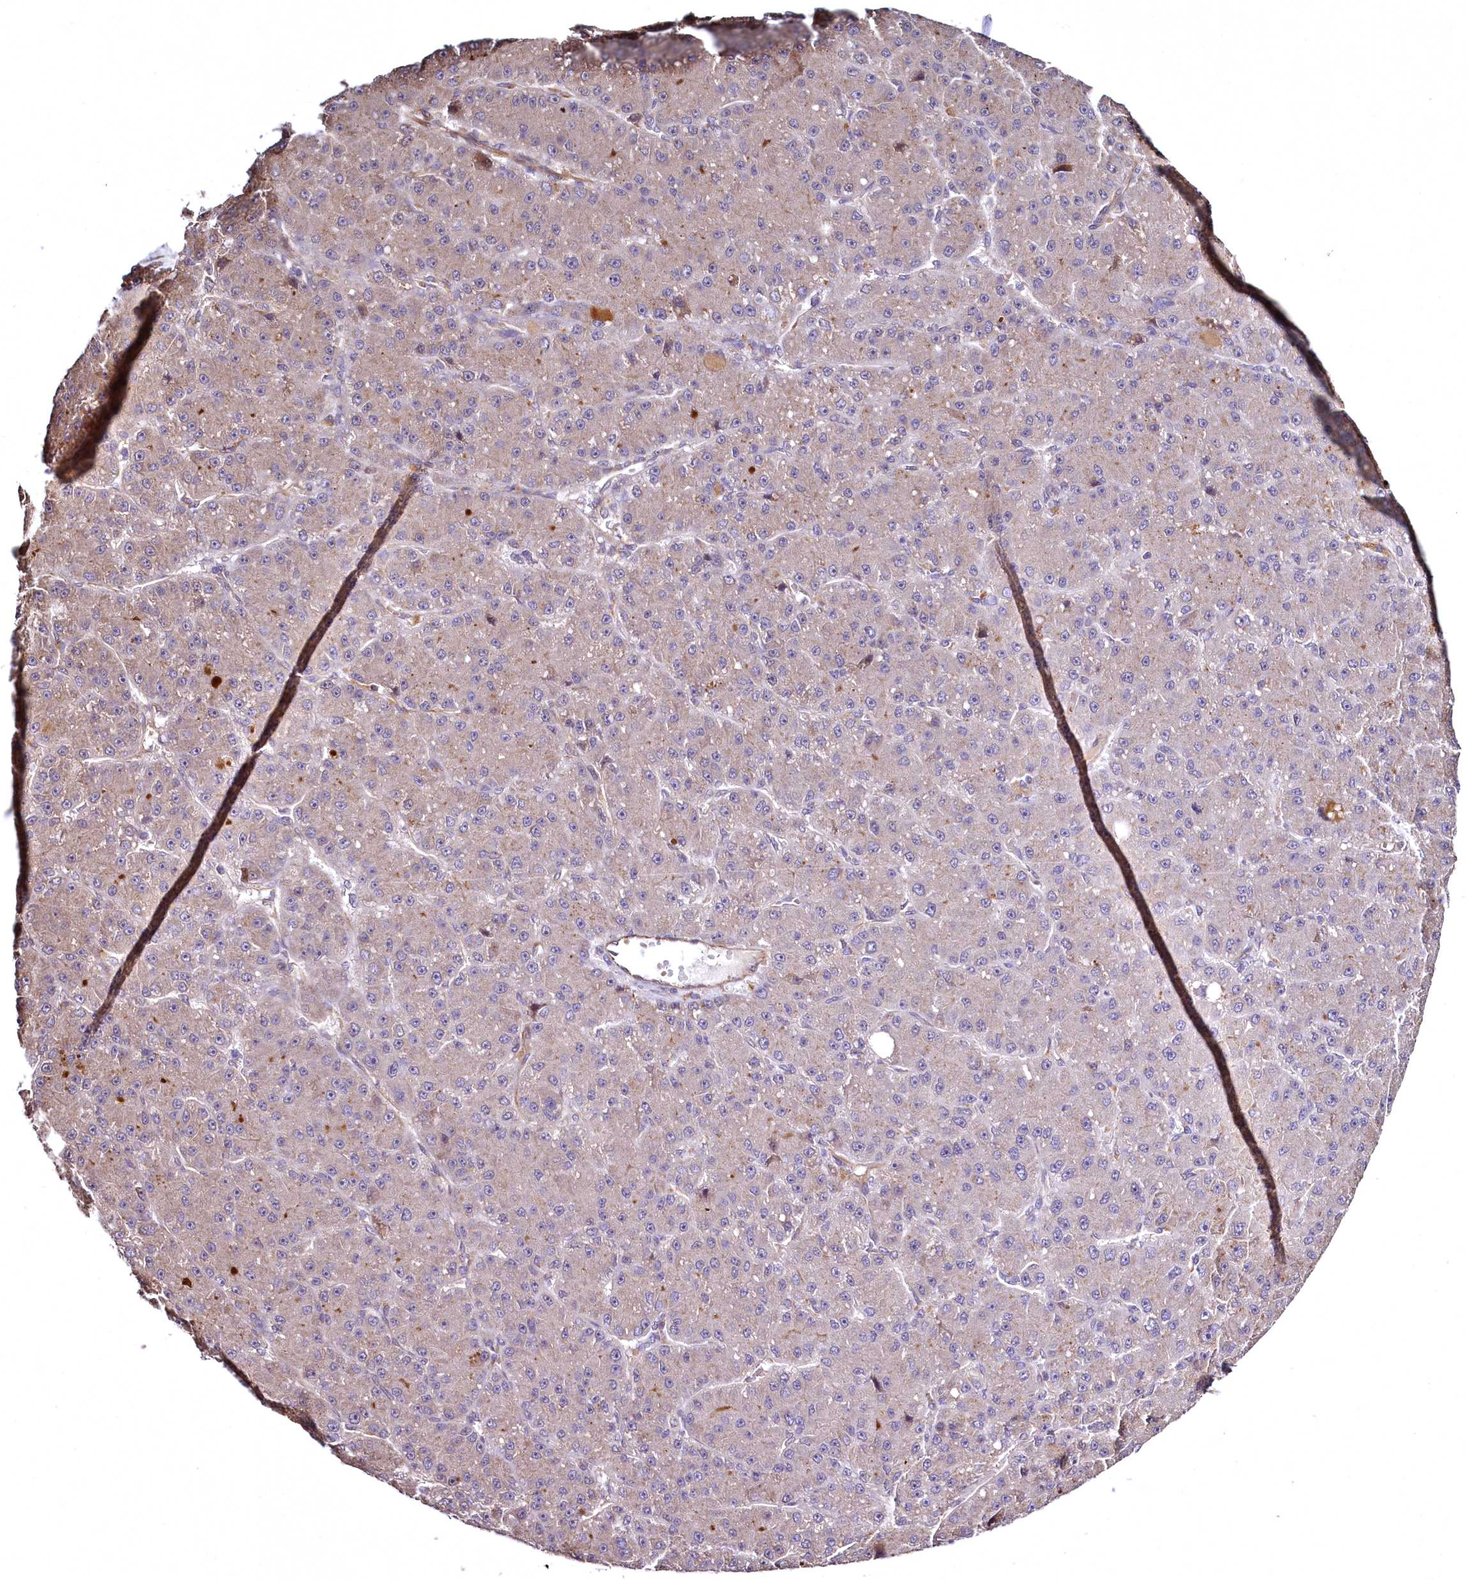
{"staining": {"intensity": "weak", "quantity": "<25%", "location": "cytoplasmic/membranous"}, "tissue": "liver cancer", "cell_type": "Tumor cells", "image_type": "cancer", "snomed": [{"axis": "morphology", "description": "Carcinoma, Hepatocellular, NOS"}, {"axis": "topography", "description": "Liver"}], "caption": "High magnification brightfield microscopy of liver cancer (hepatocellular carcinoma) stained with DAB (brown) and counterstained with hematoxylin (blue): tumor cells show no significant staining. (DAB immunohistochemistry (IHC) visualized using brightfield microscopy, high magnification).", "gene": "TBCEL", "patient": {"sex": "male", "age": 67}}